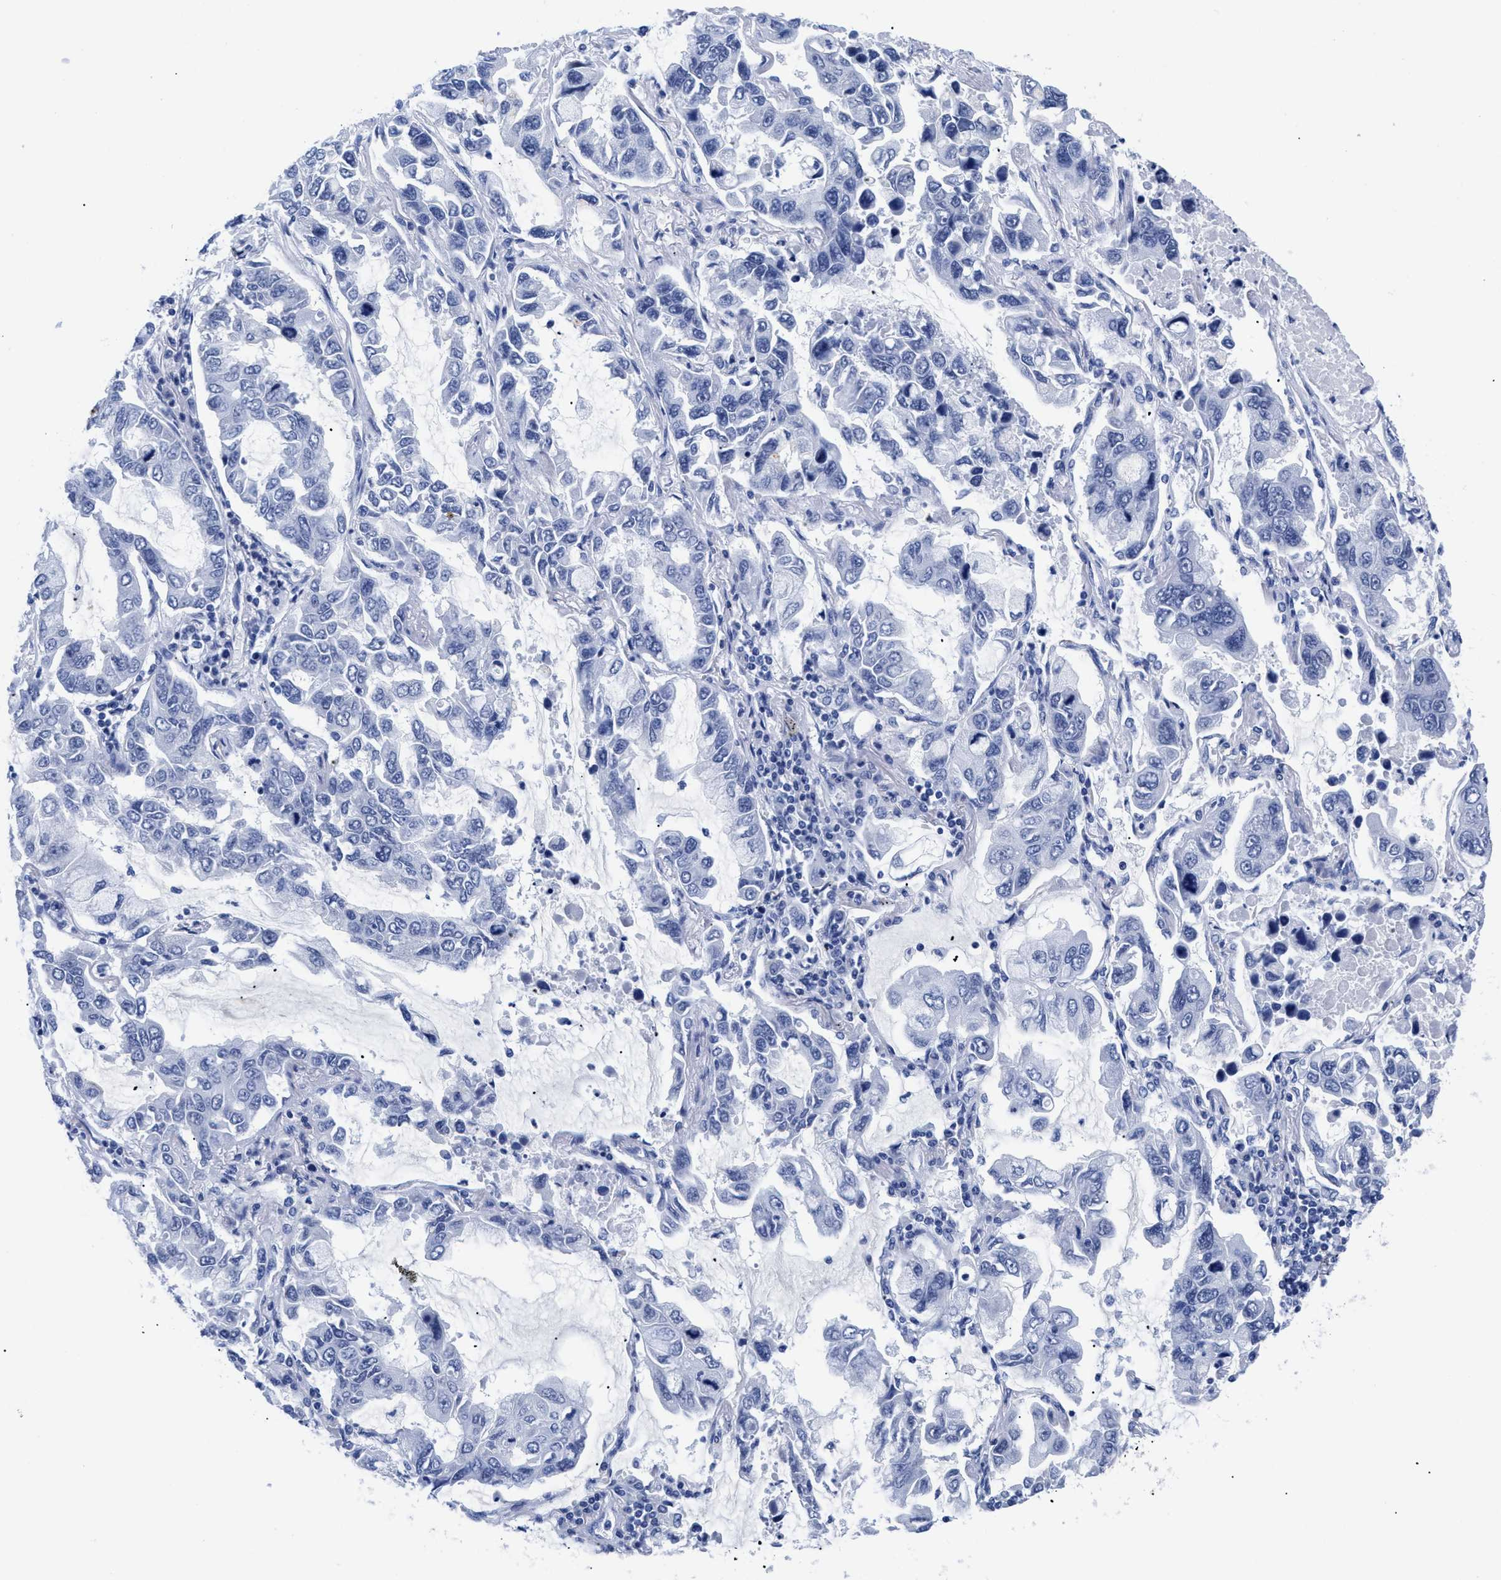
{"staining": {"intensity": "negative", "quantity": "none", "location": "none"}, "tissue": "lung cancer", "cell_type": "Tumor cells", "image_type": "cancer", "snomed": [{"axis": "morphology", "description": "Adenocarcinoma, NOS"}, {"axis": "topography", "description": "Lung"}], "caption": "Immunohistochemistry (IHC) of human lung adenocarcinoma demonstrates no expression in tumor cells.", "gene": "TREML1", "patient": {"sex": "male", "age": 64}}